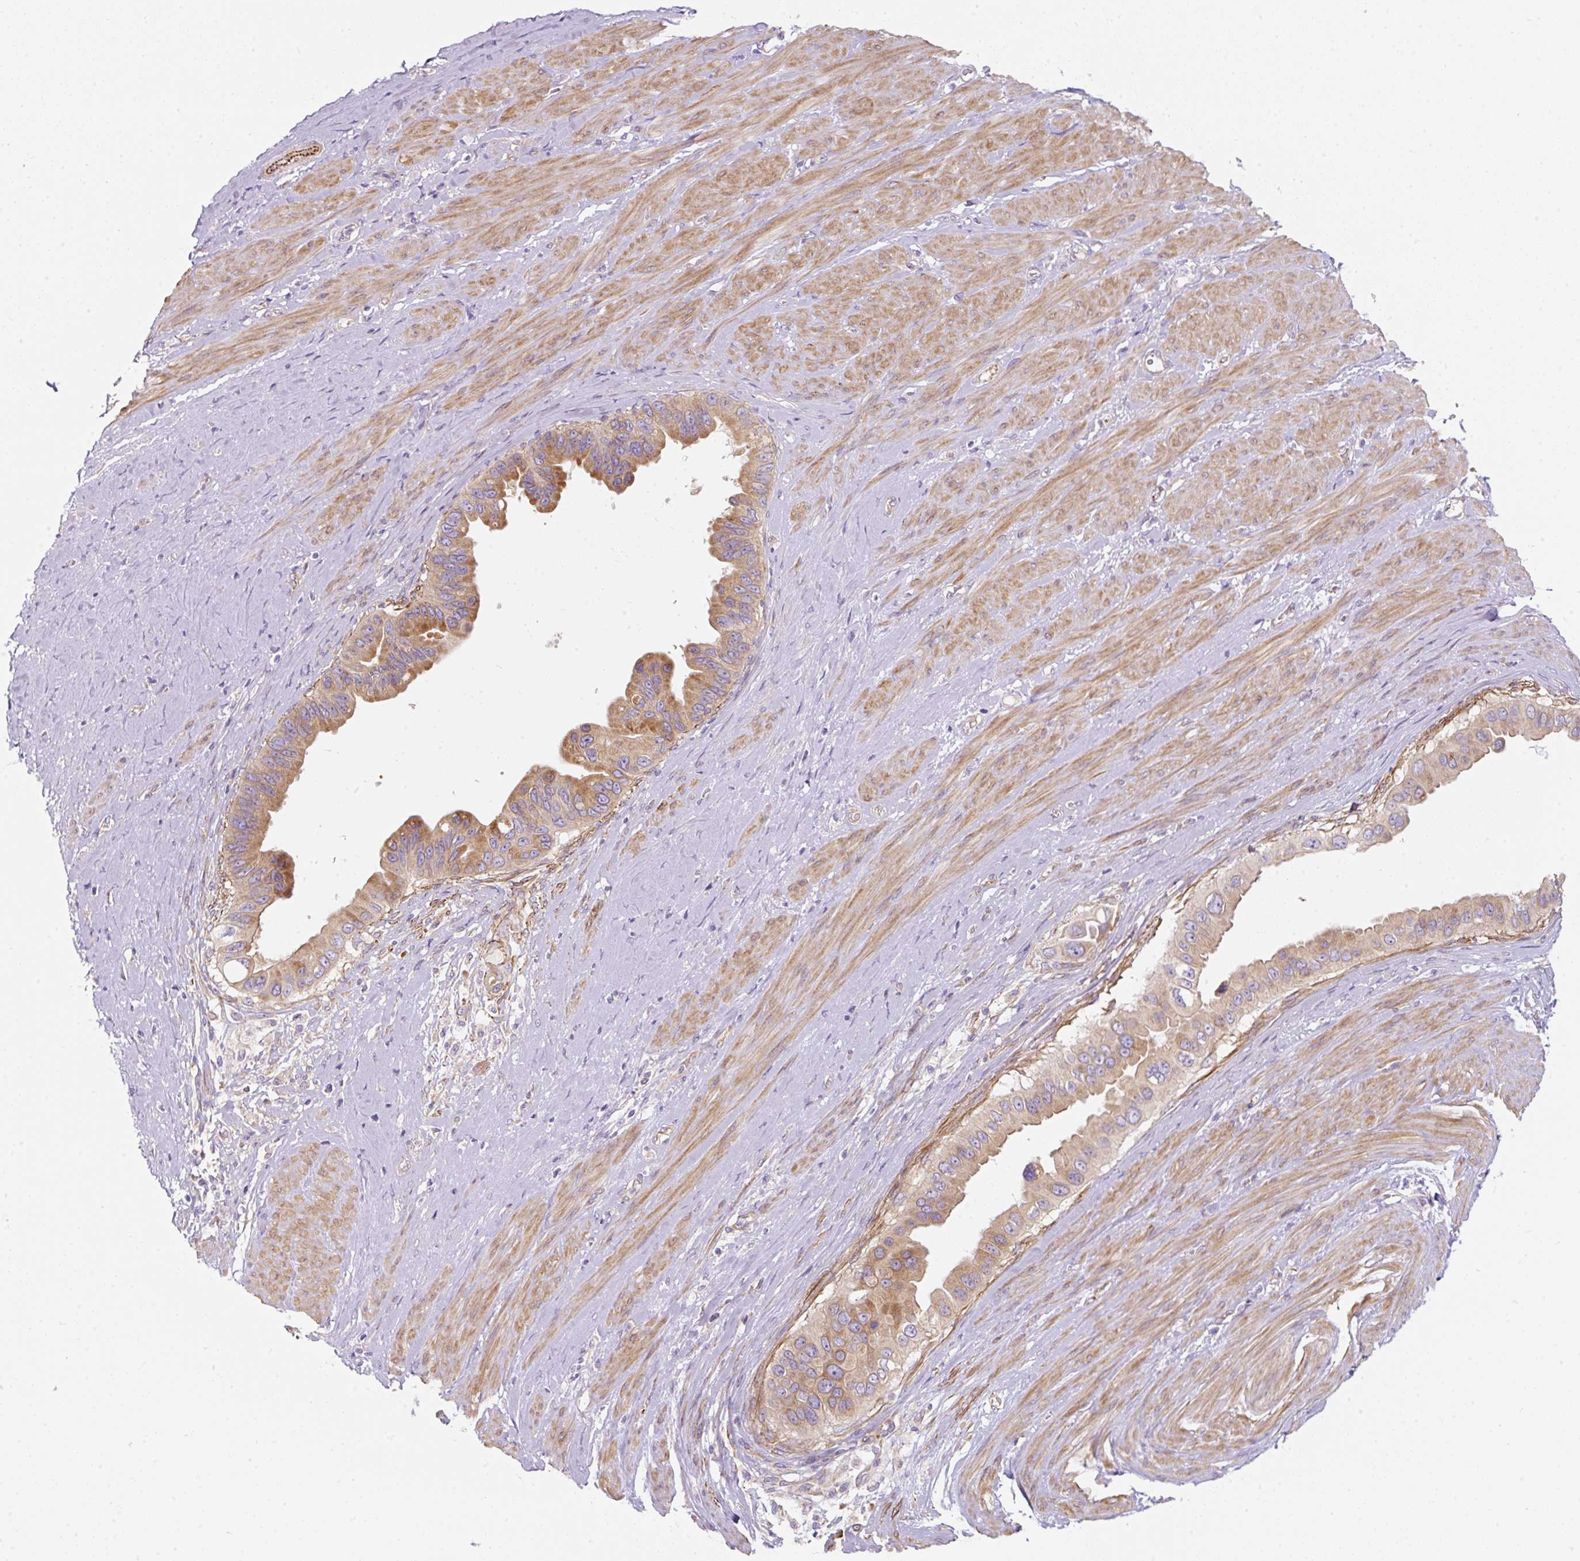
{"staining": {"intensity": "moderate", "quantity": ">75%", "location": "cytoplasmic/membranous"}, "tissue": "pancreatic cancer", "cell_type": "Tumor cells", "image_type": "cancer", "snomed": [{"axis": "morphology", "description": "Adenocarcinoma, NOS"}, {"axis": "topography", "description": "Pancreas"}], "caption": "Protein staining displays moderate cytoplasmic/membranous expression in about >75% of tumor cells in pancreatic cancer.", "gene": "ERAP2", "patient": {"sex": "female", "age": 56}}